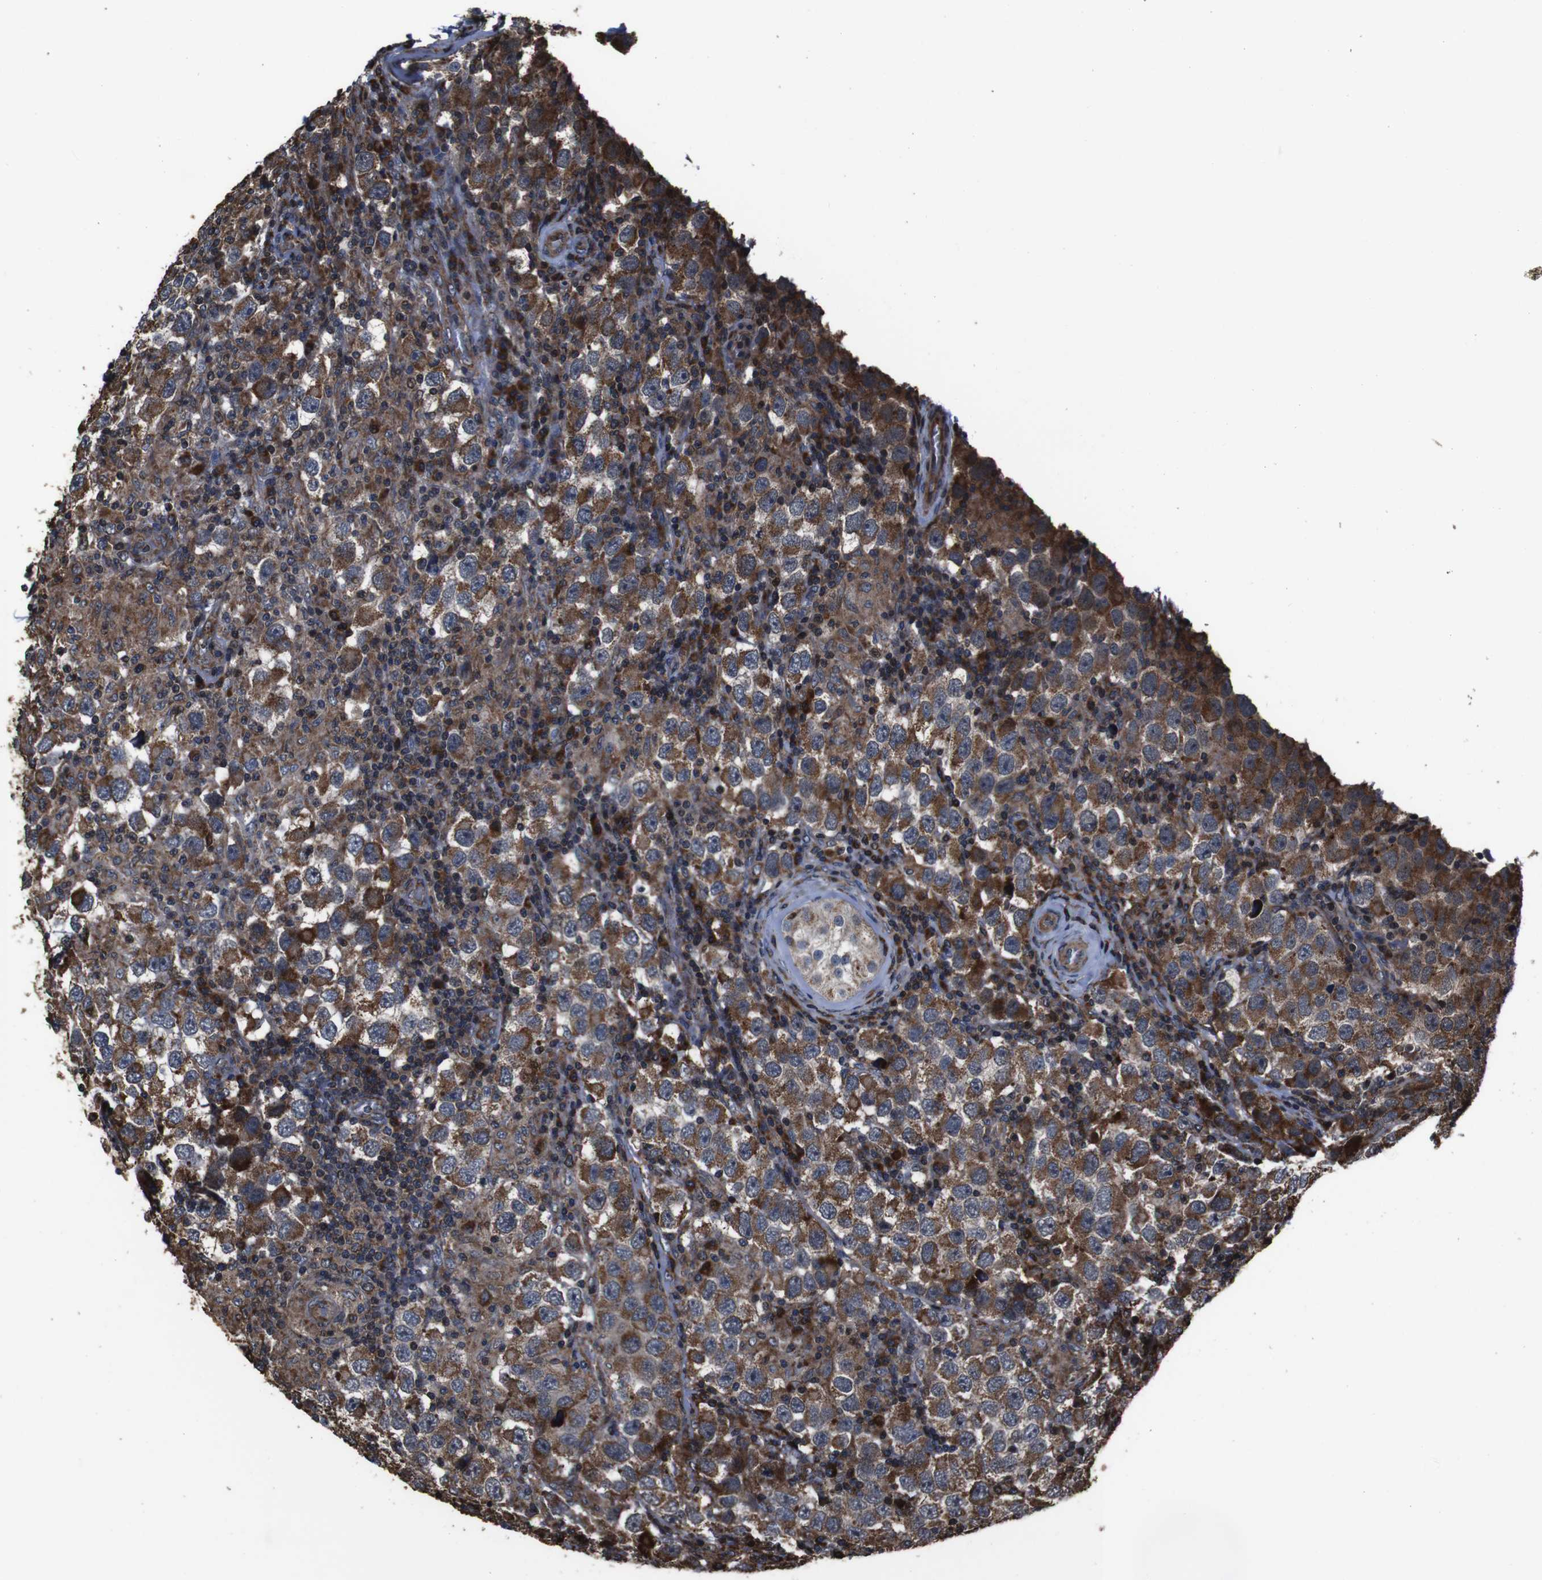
{"staining": {"intensity": "moderate", "quantity": ">75%", "location": "cytoplasmic/membranous"}, "tissue": "testis cancer", "cell_type": "Tumor cells", "image_type": "cancer", "snomed": [{"axis": "morphology", "description": "Carcinoma, Embryonal, NOS"}, {"axis": "topography", "description": "Testis"}], "caption": "Immunohistochemistry (IHC) of human testis cancer (embryonal carcinoma) reveals medium levels of moderate cytoplasmic/membranous positivity in approximately >75% of tumor cells.", "gene": "SNN", "patient": {"sex": "male", "age": 21}}